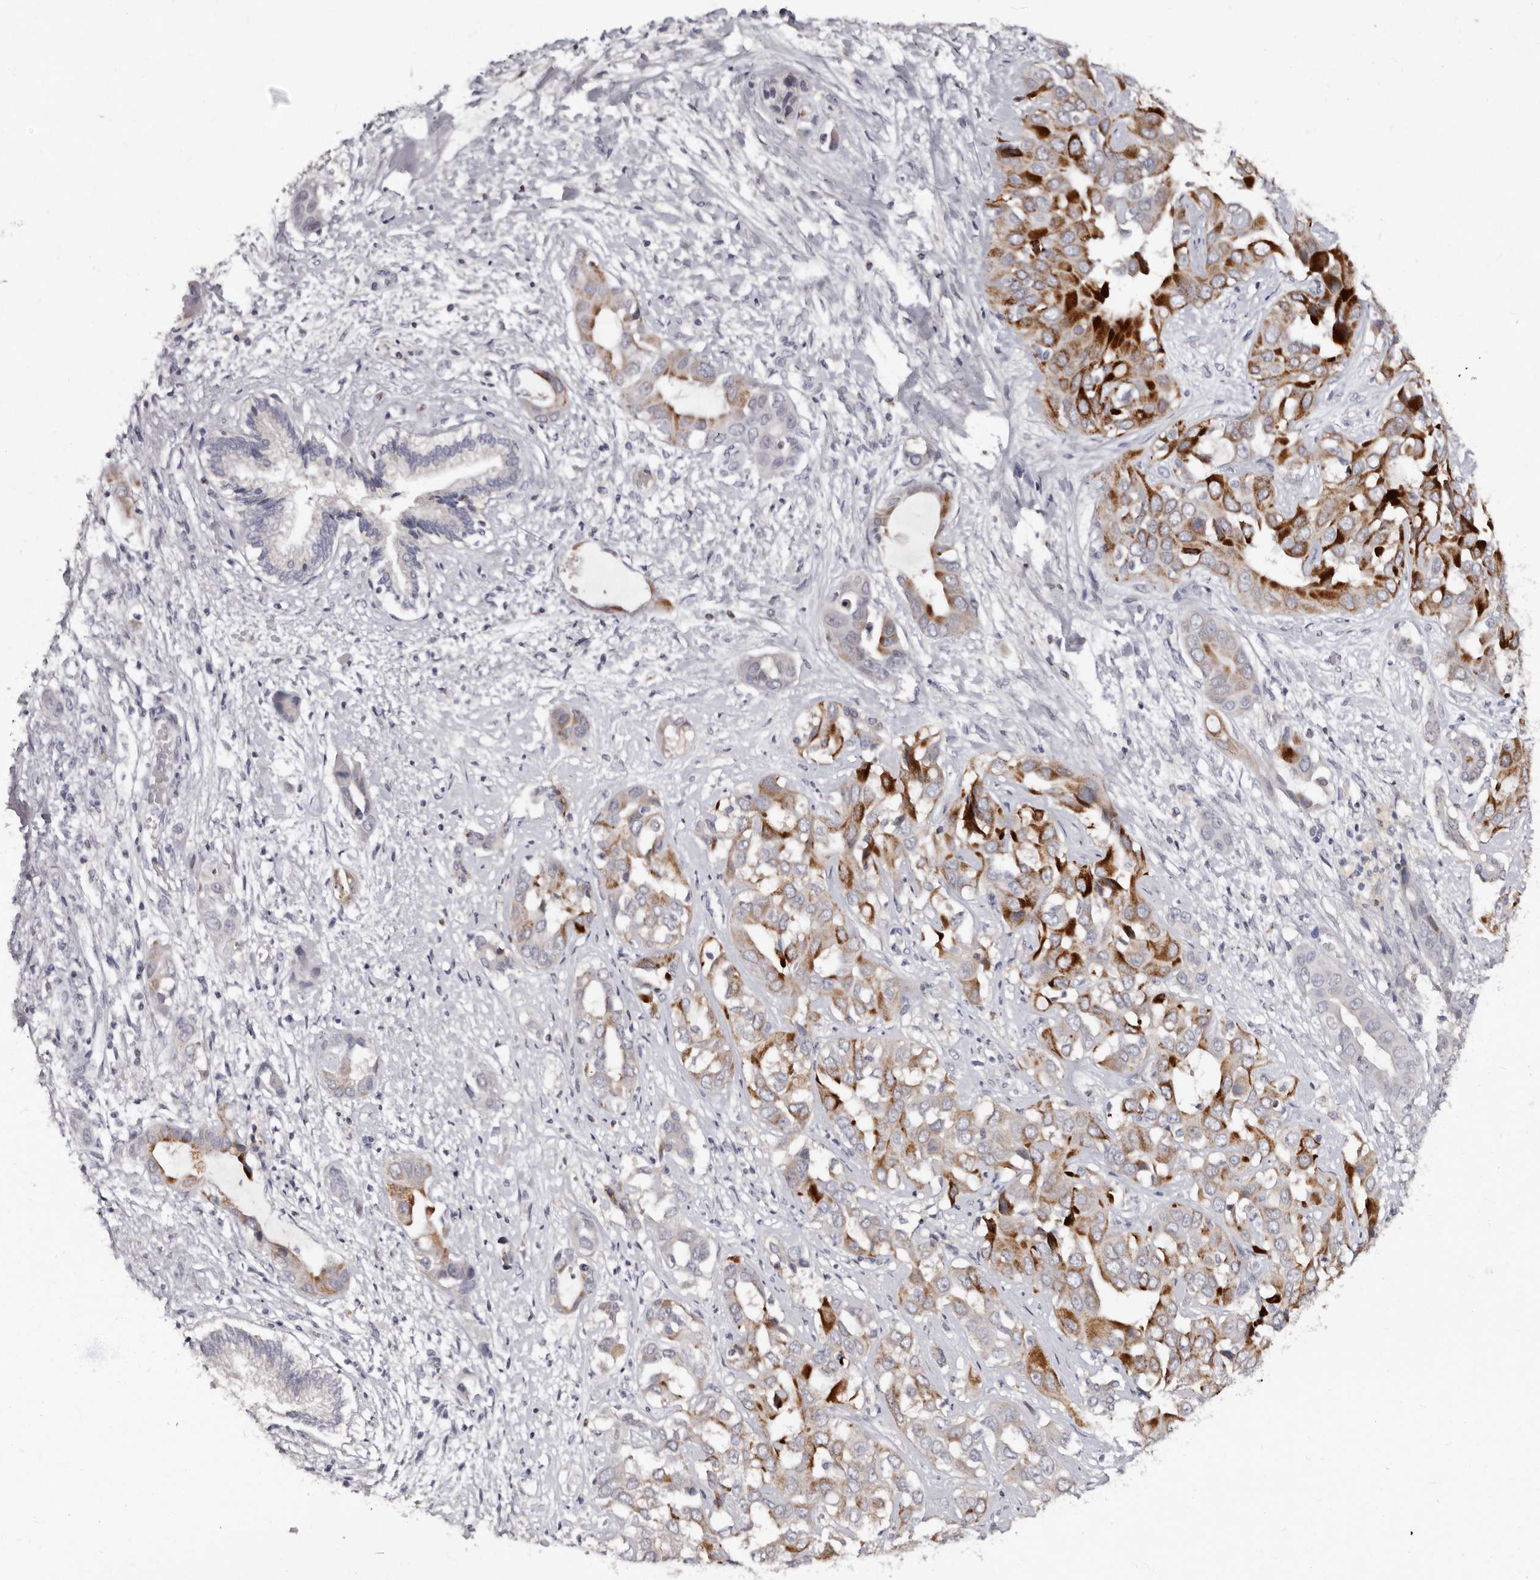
{"staining": {"intensity": "moderate", "quantity": ">75%", "location": "cytoplasmic/membranous"}, "tissue": "liver cancer", "cell_type": "Tumor cells", "image_type": "cancer", "snomed": [{"axis": "morphology", "description": "Cholangiocarcinoma"}, {"axis": "topography", "description": "Liver"}], "caption": "Protein staining of liver cancer (cholangiocarcinoma) tissue shows moderate cytoplasmic/membranous expression in about >75% of tumor cells.", "gene": "PHF20L1", "patient": {"sex": "female", "age": 52}}